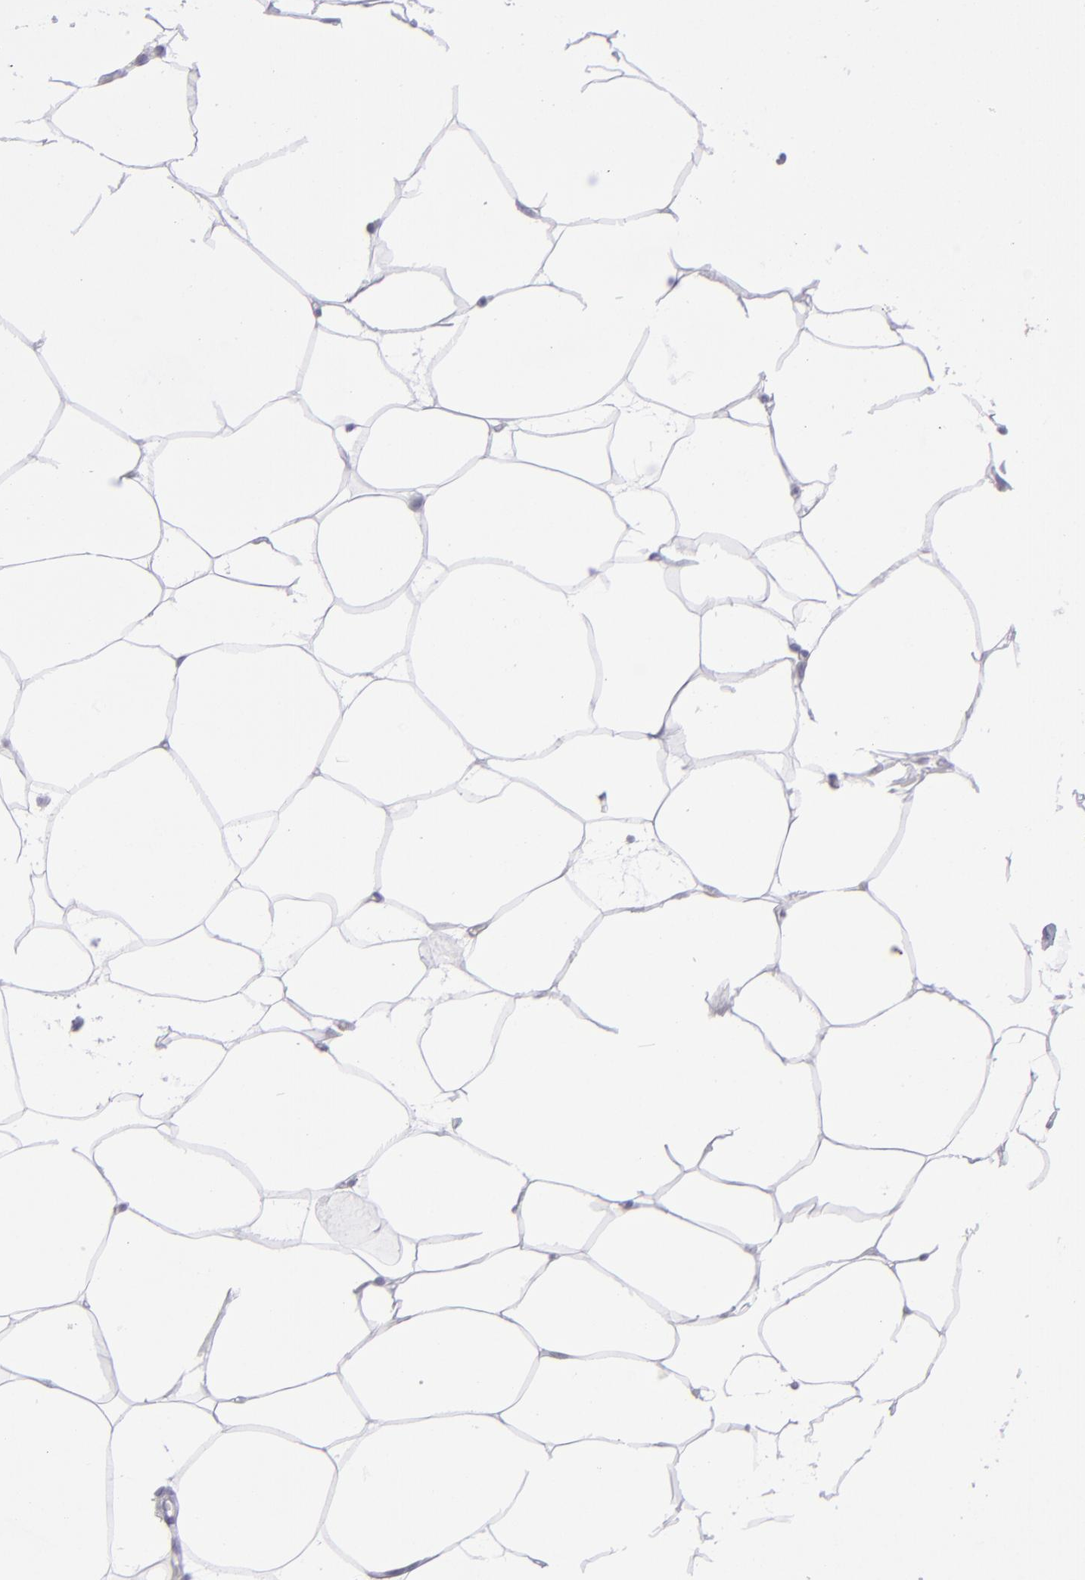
{"staining": {"intensity": "negative", "quantity": "none", "location": "none"}, "tissue": "adipose tissue", "cell_type": "Adipocytes", "image_type": "normal", "snomed": [{"axis": "morphology", "description": "Normal tissue, NOS"}, {"axis": "morphology", "description": "Duct carcinoma"}, {"axis": "topography", "description": "Breast"}, {"axis": "topography", "description": "Adipose tissue"}], "caption": "Adipocytes show no significant protein expression in normal adipose tissue. (DAB (3,3'-diaminobenzidine) immunohistochemistry (IHC) with hematoxylin counter stain).", "gene": "CD48", "patient": {"sex": "female", "age": 37}}